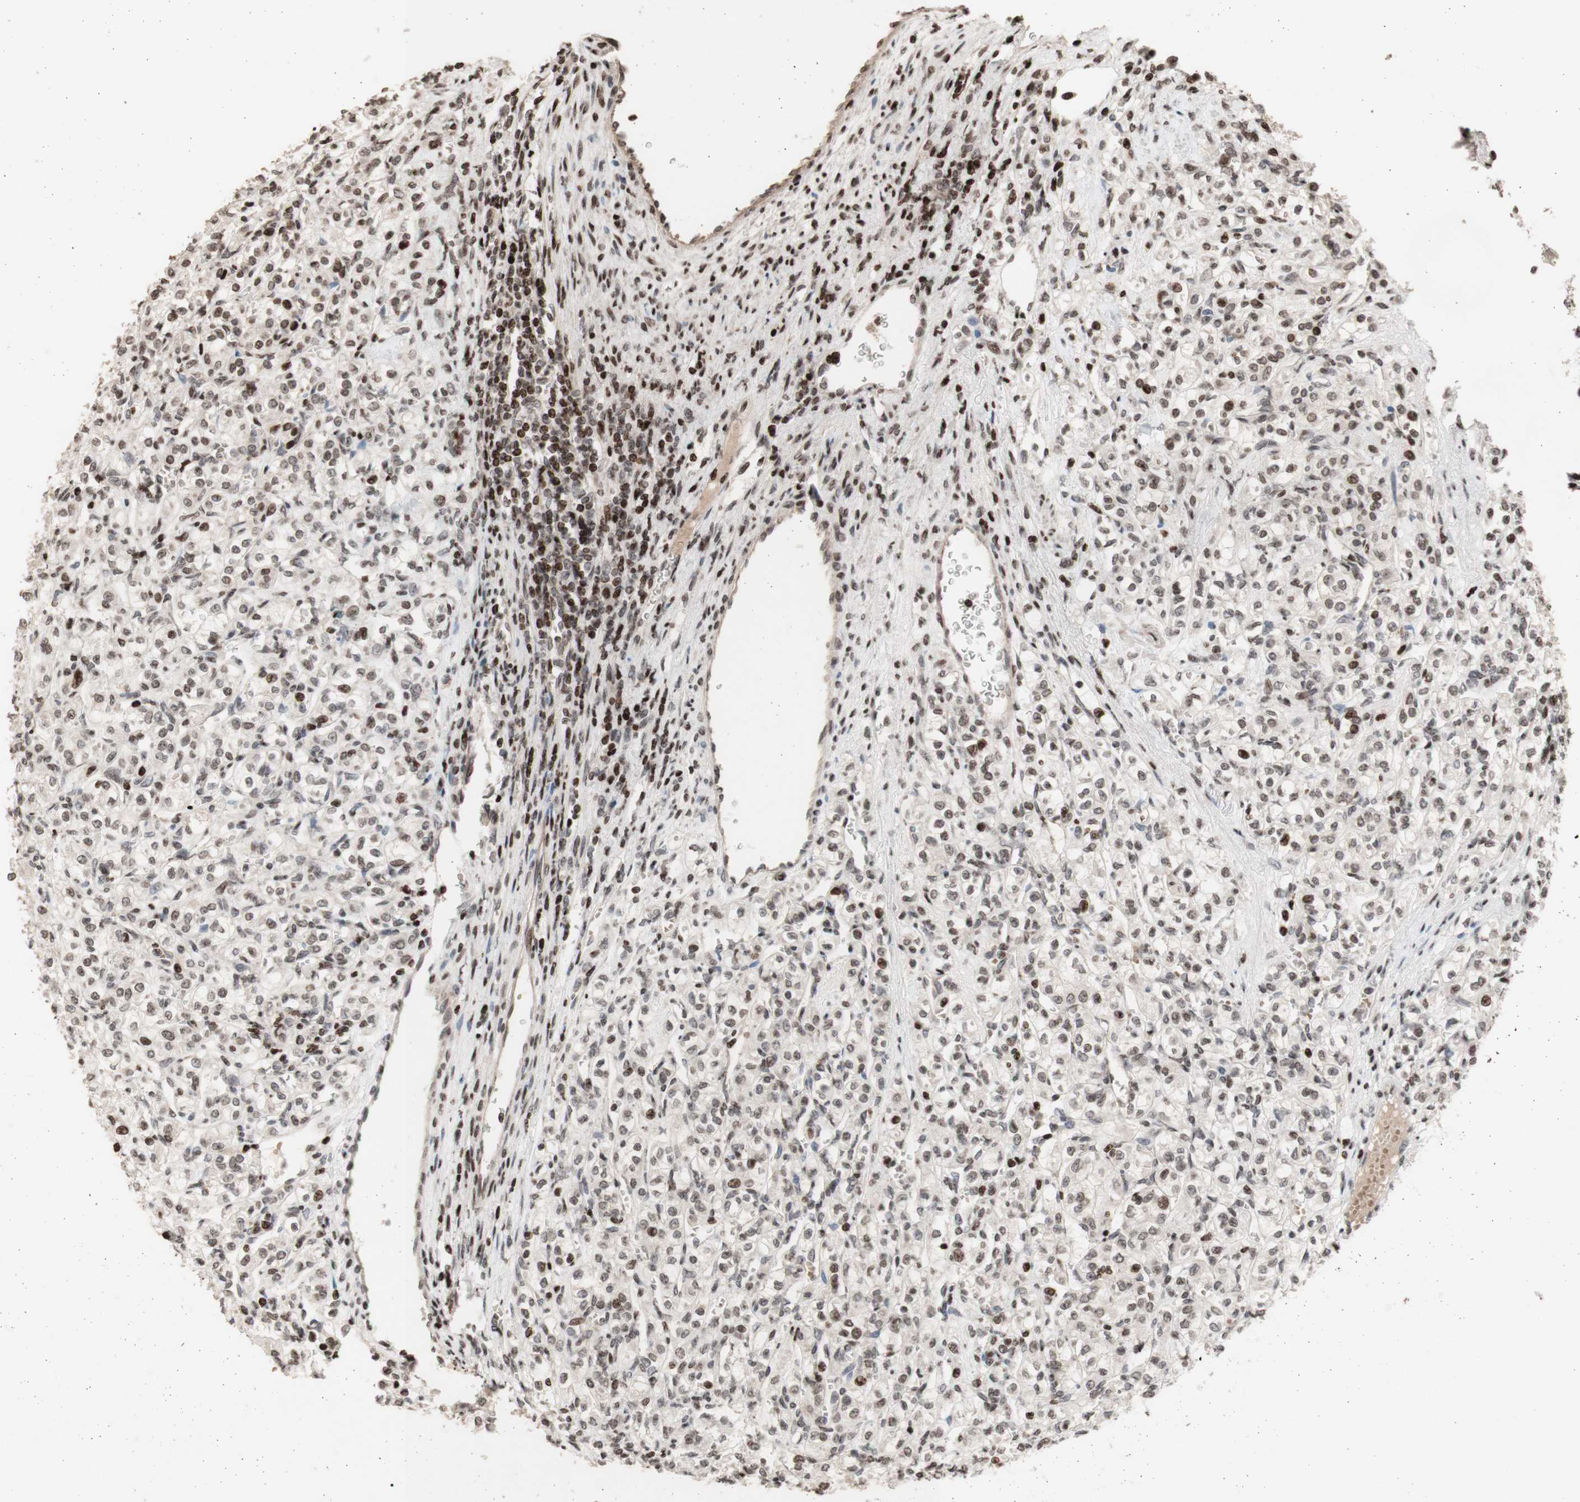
{"staining": {"intensity": "weak", "quantity": "25%-75%", "location": "nuclear"}, "tissue": "renal cancer", "cell_type": "Tumor cells", "image_type": "cancer", "snomed": [{"axis": "morphology", "description": "Adenocarcinoma, NOS"}, {"axis": "topography", "description": "Kidney"}], "caption": "A photomicrograph showing weak nuclear expression in approximately 25%-75% of tumor cells in renal adenocarcinoma, as visualized by brown immunohistochemical staining.", "gene": "POLA1", "patient": {"sex": "male", "age": 77}}